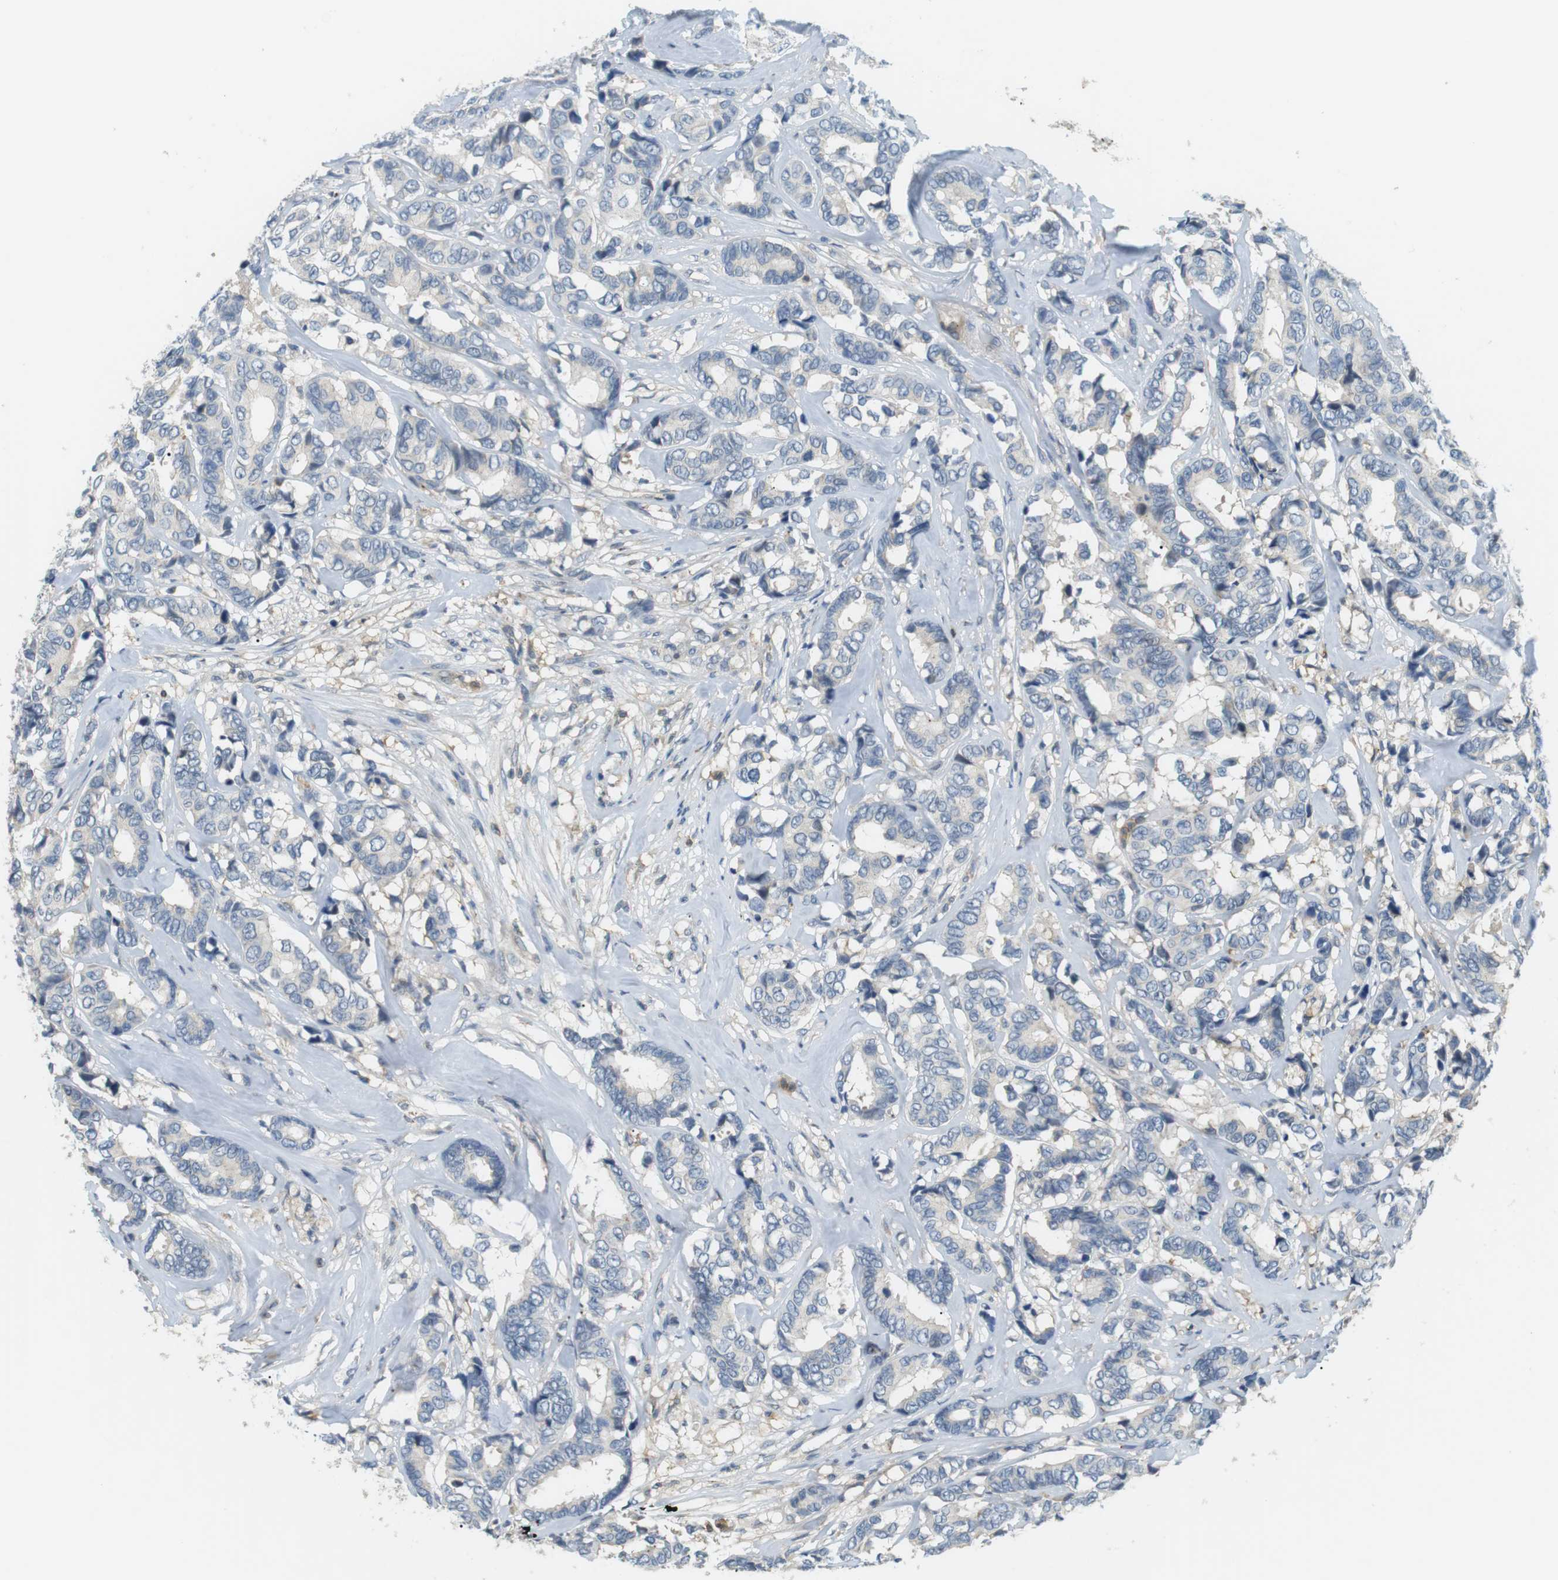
{"staining": {"intensity": "negative", "quantity": "none", "location": "none"}, "tissue": "breast cancer", "cell_type": "Tumor cells", "image_type": "cancer", "snomed": [{"axis": "morphology", "description": "Duct carcinoma"}, {"axis": "topography", "description": "Breast"}], "caption": "DAB immunohistochemical staining of breast cancer (infiltrating ductal carcinoma) exhibits no significant positivity in tumor cells.", "gene": "P2RY1", "patient": {"sex": "female", "age": 87}}